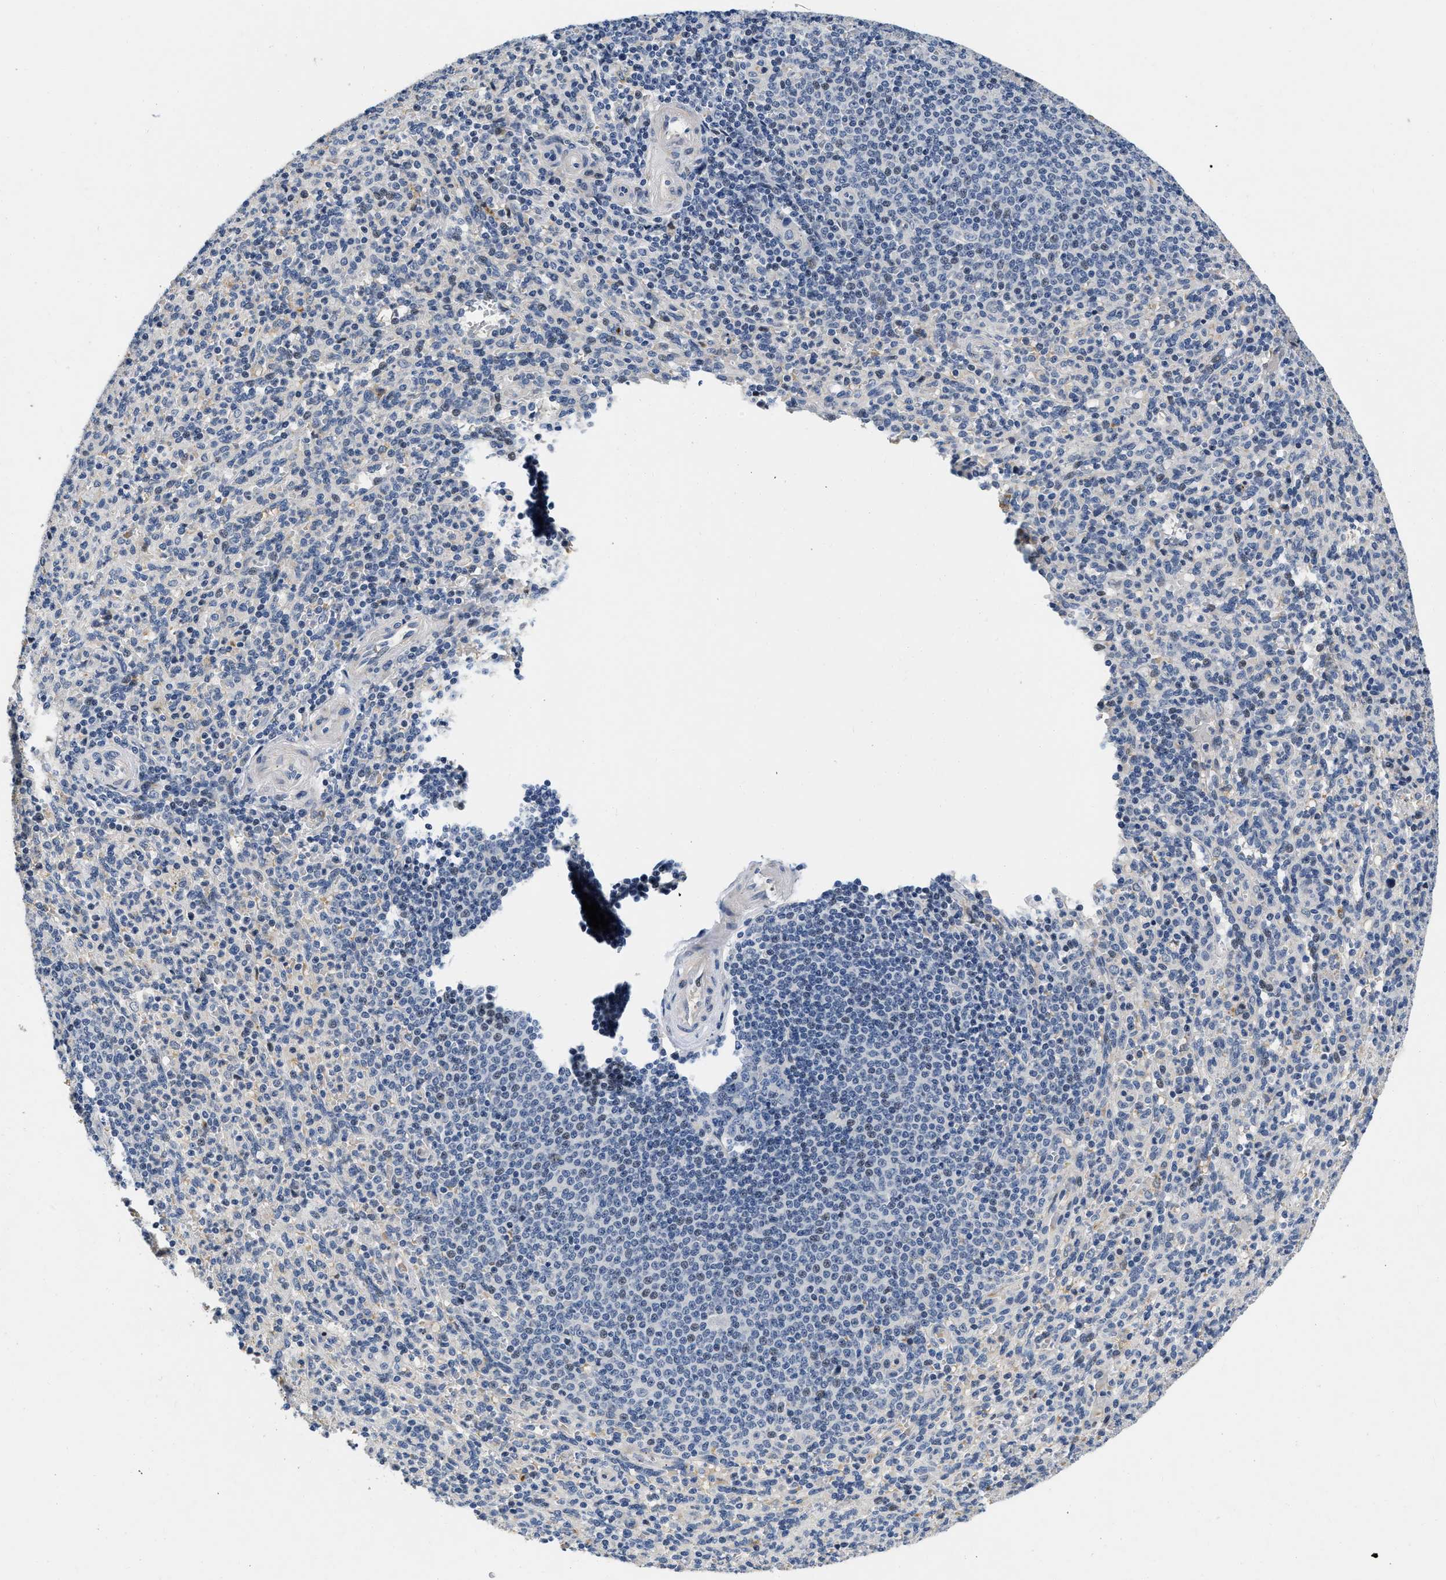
{"staining": {"intensity": "negative", "quantity": "none", "location": "none"}, "tissue": "spleen", "cell_type": "Cells in red pulp", "image_type": "normal", "snomed": [{"axis": "morphology", "description": "Normal tissue, NOS"}, {"axis": "topography", "description": "Spleen"}], "caption": "An IHC micrograph of unremarkable spleen is shown. There is no staining in cells in red pulp of spleen. (DAB (3,3'-diaminobenzidine) immunohistochemistry visualized using brightfield microscopy, high magnification).", "gene": "VIP", "patient": {"sex": "male", "age": 36}}